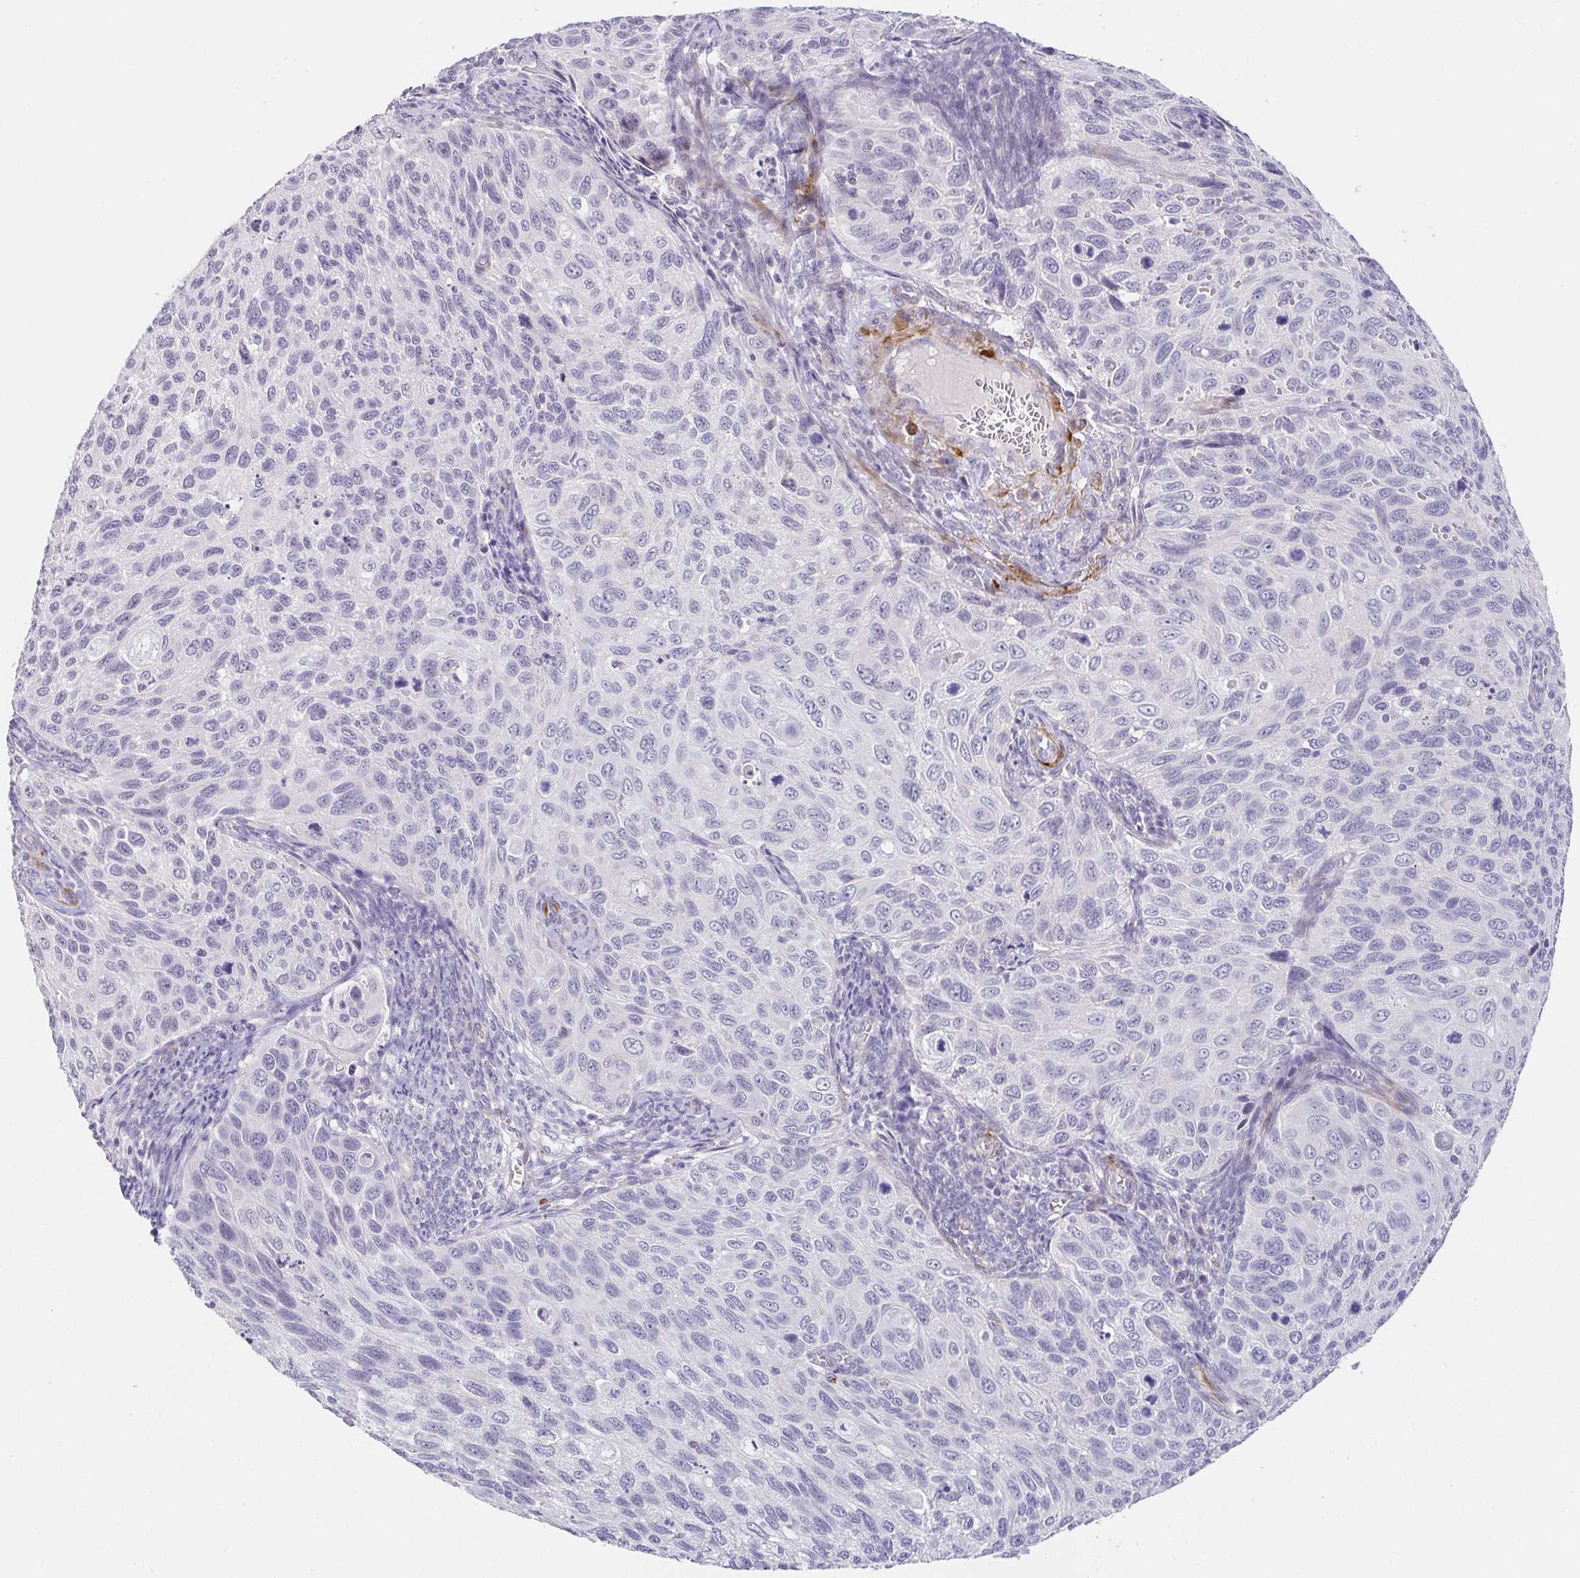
{"staining": {"intensity": "negative", "quantity": "none", "location": "none"}, "tissue": "cervical cancer", "cell_type": "Tumor cells", "image_type": "cancer", "snomed": [{"axis": "morphology", "description": "Squamous cell carcinoma, NOS"}, {"axis": "topography", "description": "Cervix"}], "caption": "IHC image of human cervical cancer stained for a protein (brown), which displays no expression in tumor cells.", "gene": "PDX1", "patient": {"sex": "female", "age": 70}}